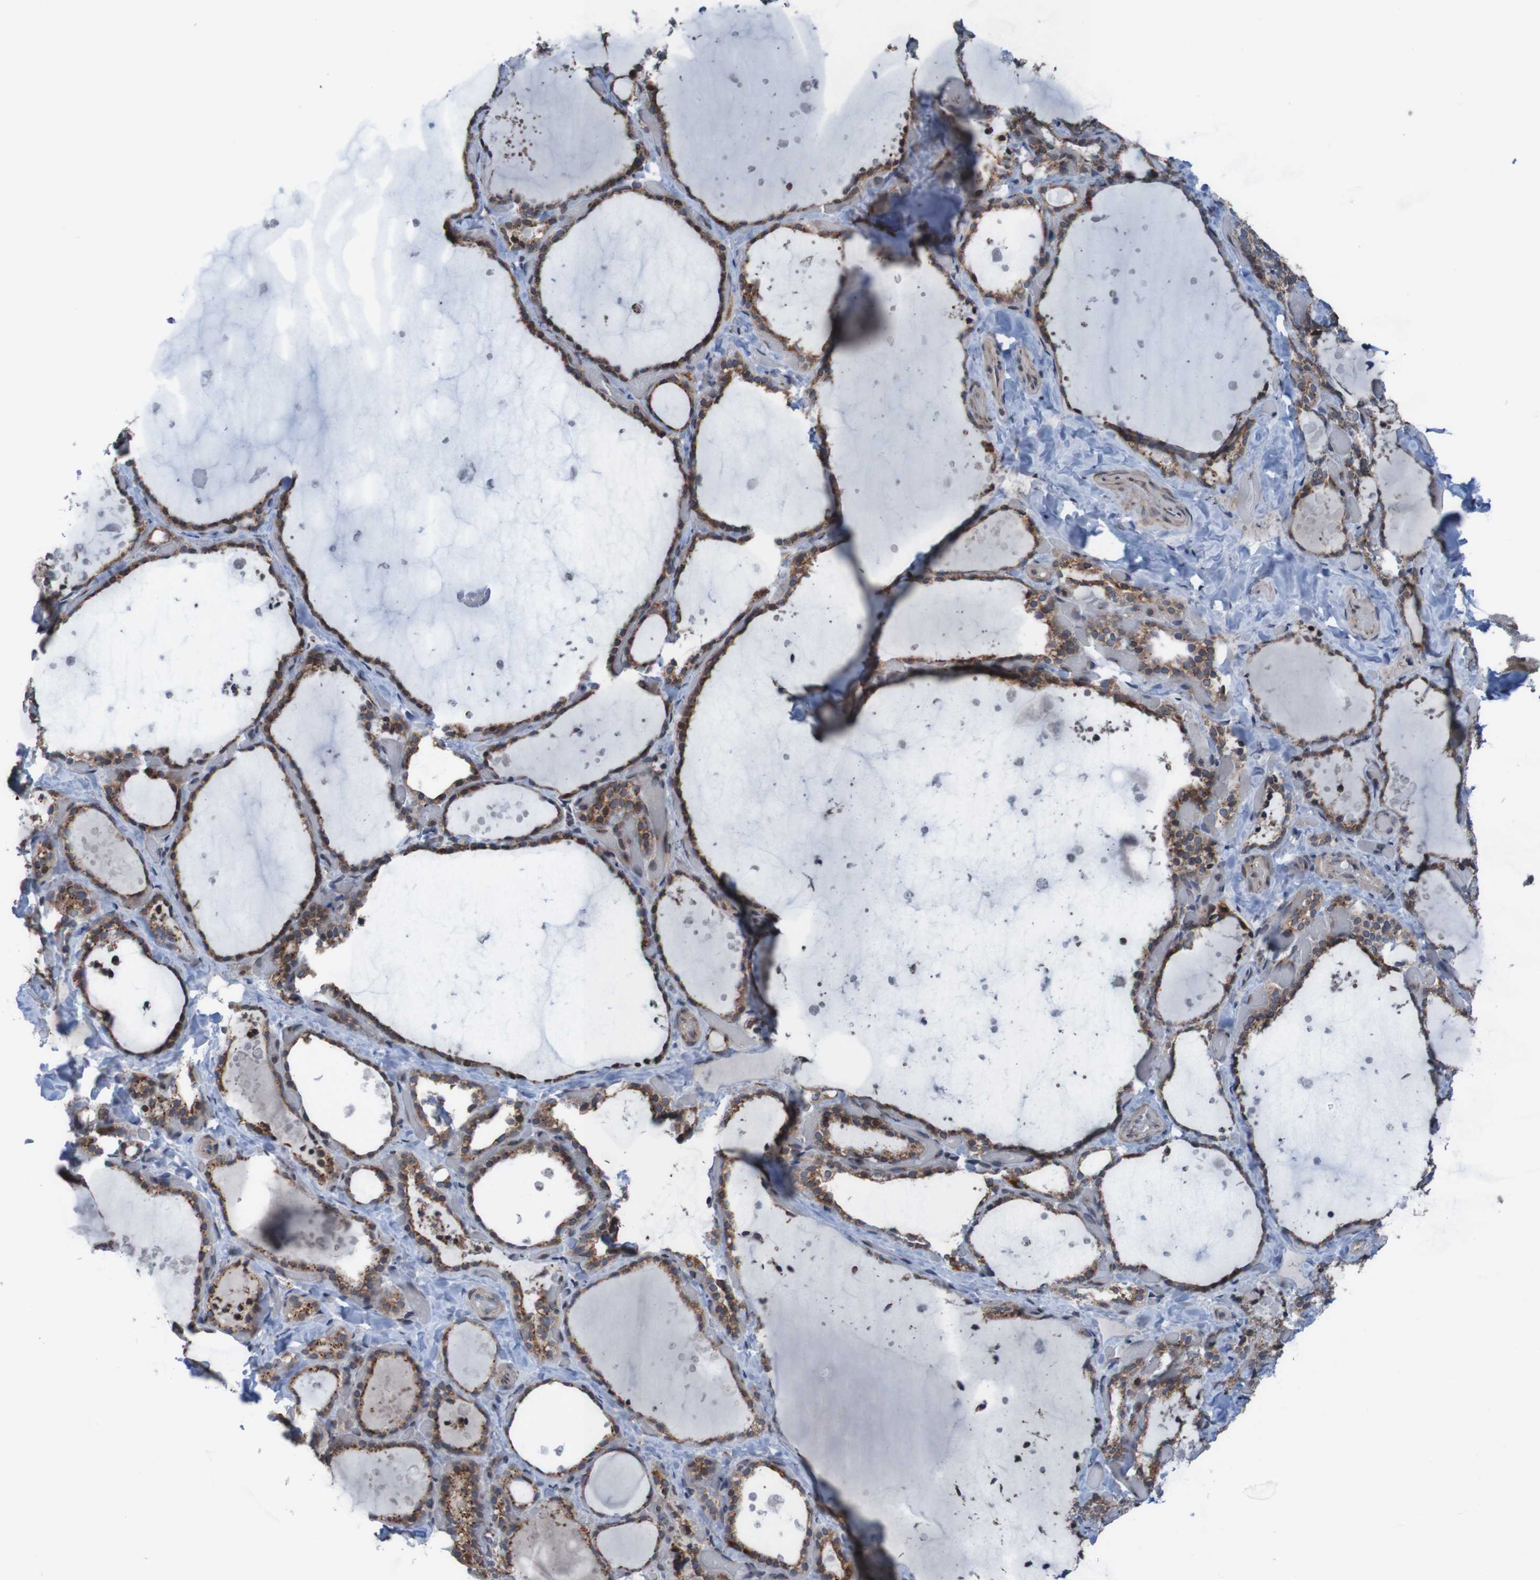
{"staining": {"intensity": "strong", "quantity": "25%-75%", "location": "cytoplasmic/membranous"}, "tissue": "thyroid gland", "cell_type": "Glandular cells", "image_type": "normal", "snomed": [{"axis": "morphology", "description": "Normal tissue, NOS"}, {"axis": "topography", "description": "Thyroid gland"}], "caption": "Glandular cells reveal high levels of strong cytoplasmic/membranous staining in approximately 25%-75% of cells in normal human thyroid gland. (Stains: DAB (3,3'-diaminobenzidine) in brown, nuclei in blue, Microscopy: brightfield microscopy at high magnification).", "gene": "UNG", "patient": {"sex": "female", "age": 44}}